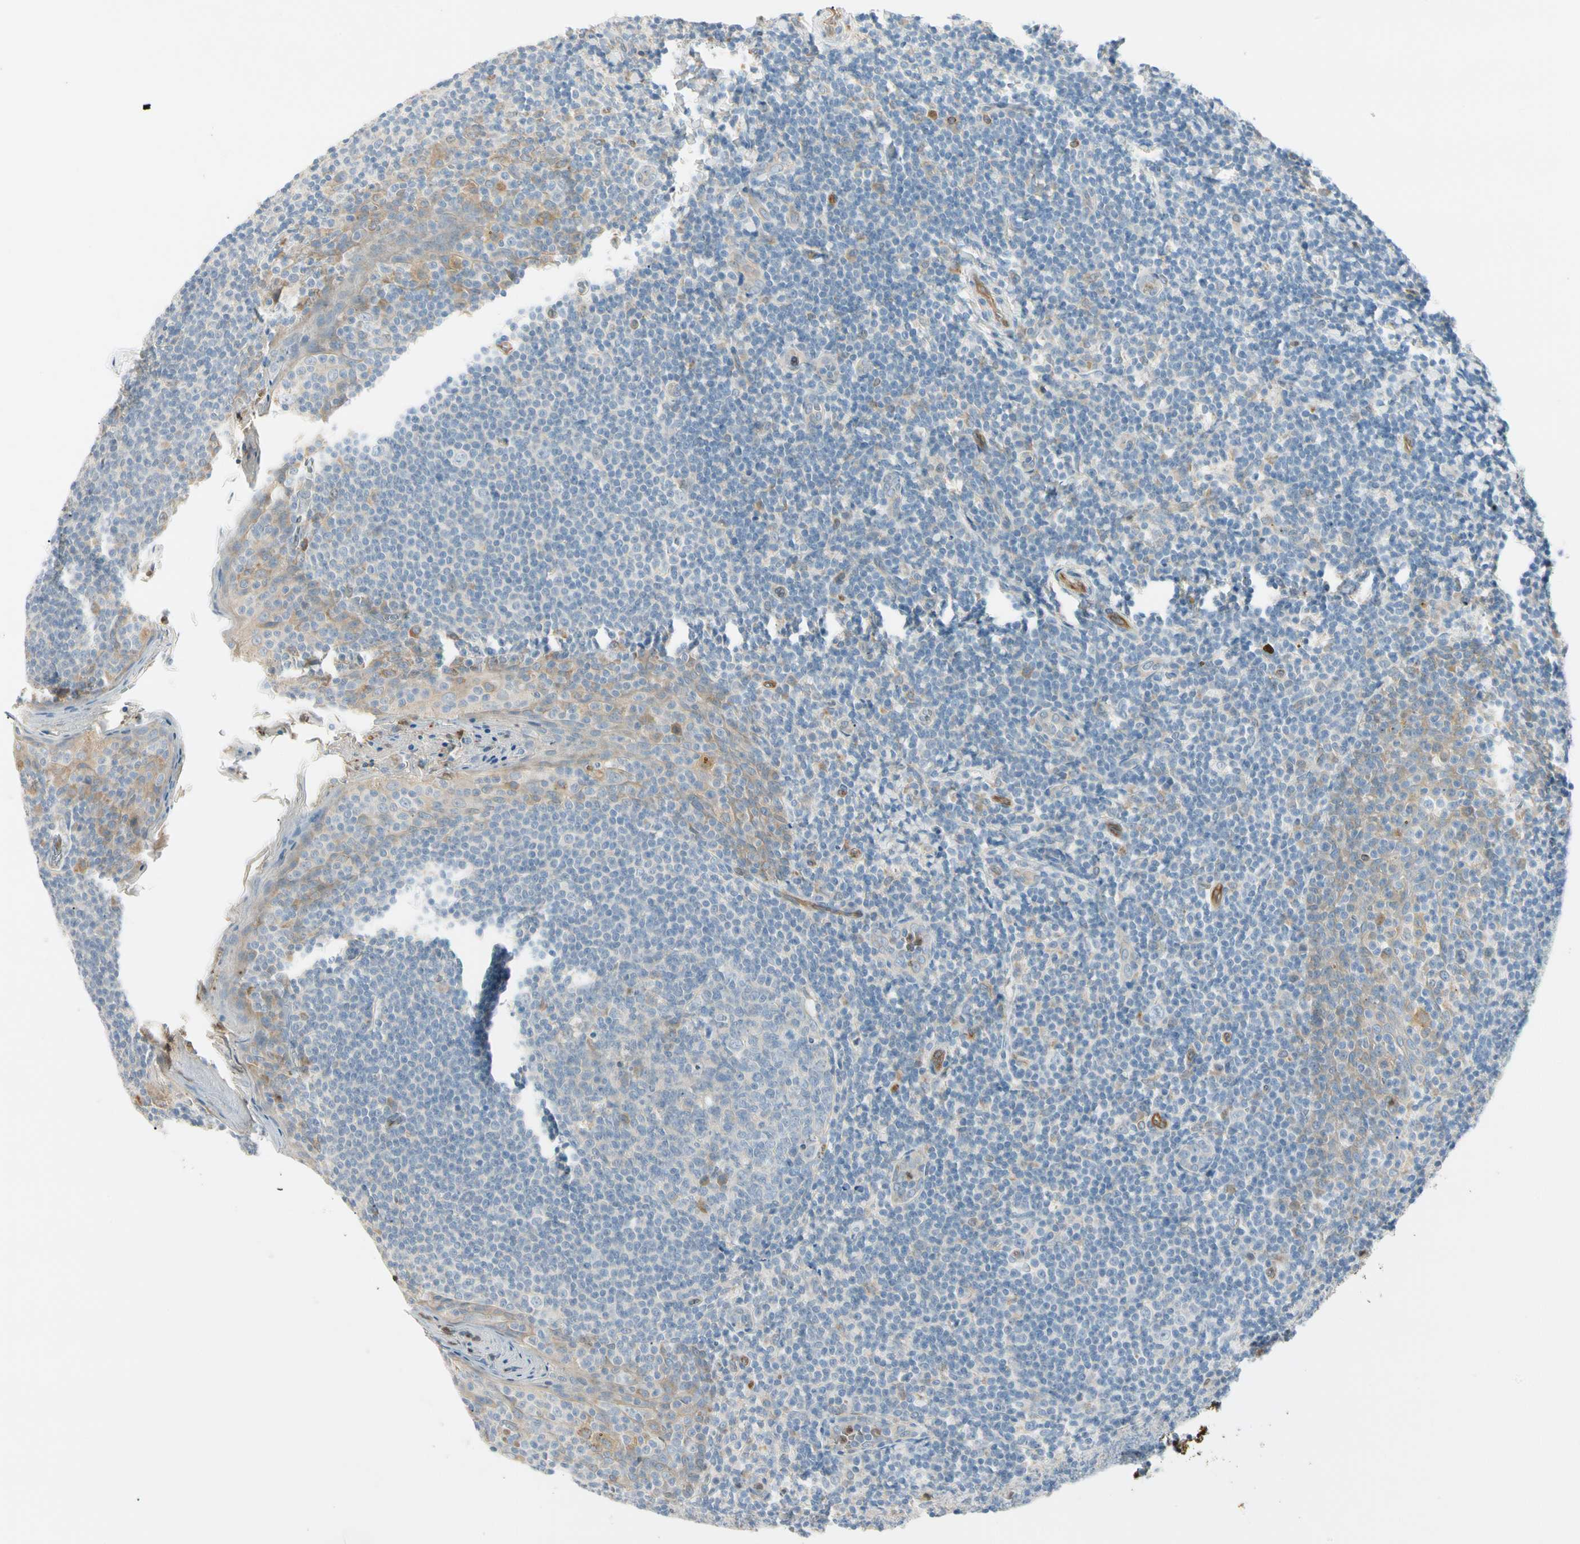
{"staining": {"intensity": "weak", "quantity": "<25%", "location": "cytoplasmic/membranous"}, "tissue": "tonsil", "cell_type": "Germinal center cells", "image_type": "normal", "snomed": [{"axis": "morphology", "description": "Normal tissue, NOS"}, {"axis": "topography", "description": "Tonsil"}], "caption": "An image of tonsil stained for a protein demonstrates no brown staining in germinal center cells.", "gene": "LPCAT2", "patient": {"sex": "male", "age": 31}}